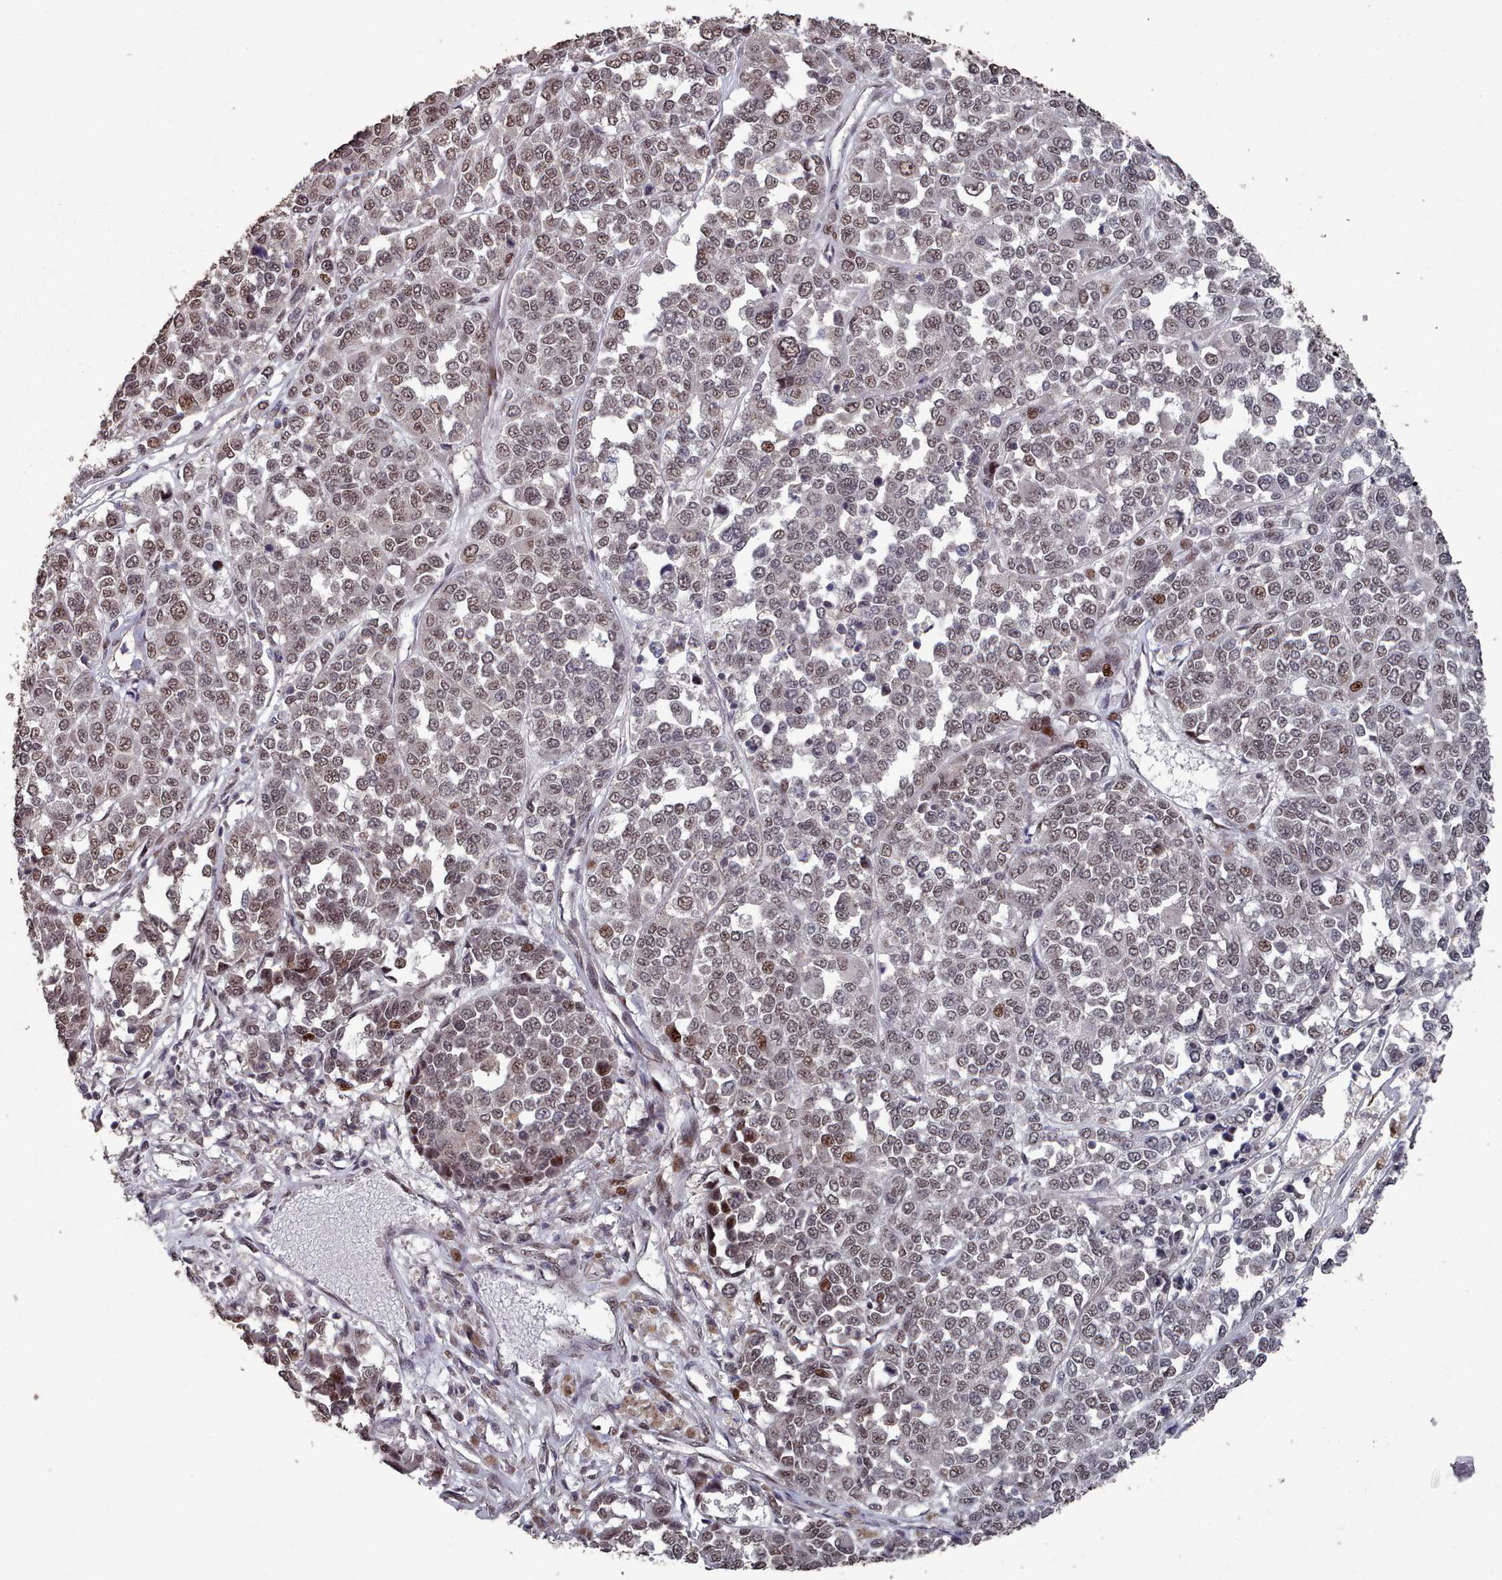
{"staining": {"intensity": "moderate", "quantity": ">75%", "location": "nuclear"}, "tissue": "melanoma", "cell_type": "Tumor cells", "image_type": "cancer", "snomed": [{"axis": "morphology", "description": "Malignant melanoma, Metastatic site"}, {"axis": "topography", "description": "Lymph node"}], "caption": "IHC photomicrograph of melanoma stained for a protein (brown), which reveals medium levels of moderate nuclear expression in approximately >75% of tumor cells.", "gene": "PNRC2", "patient": {"sex": "male", "age": 44}}